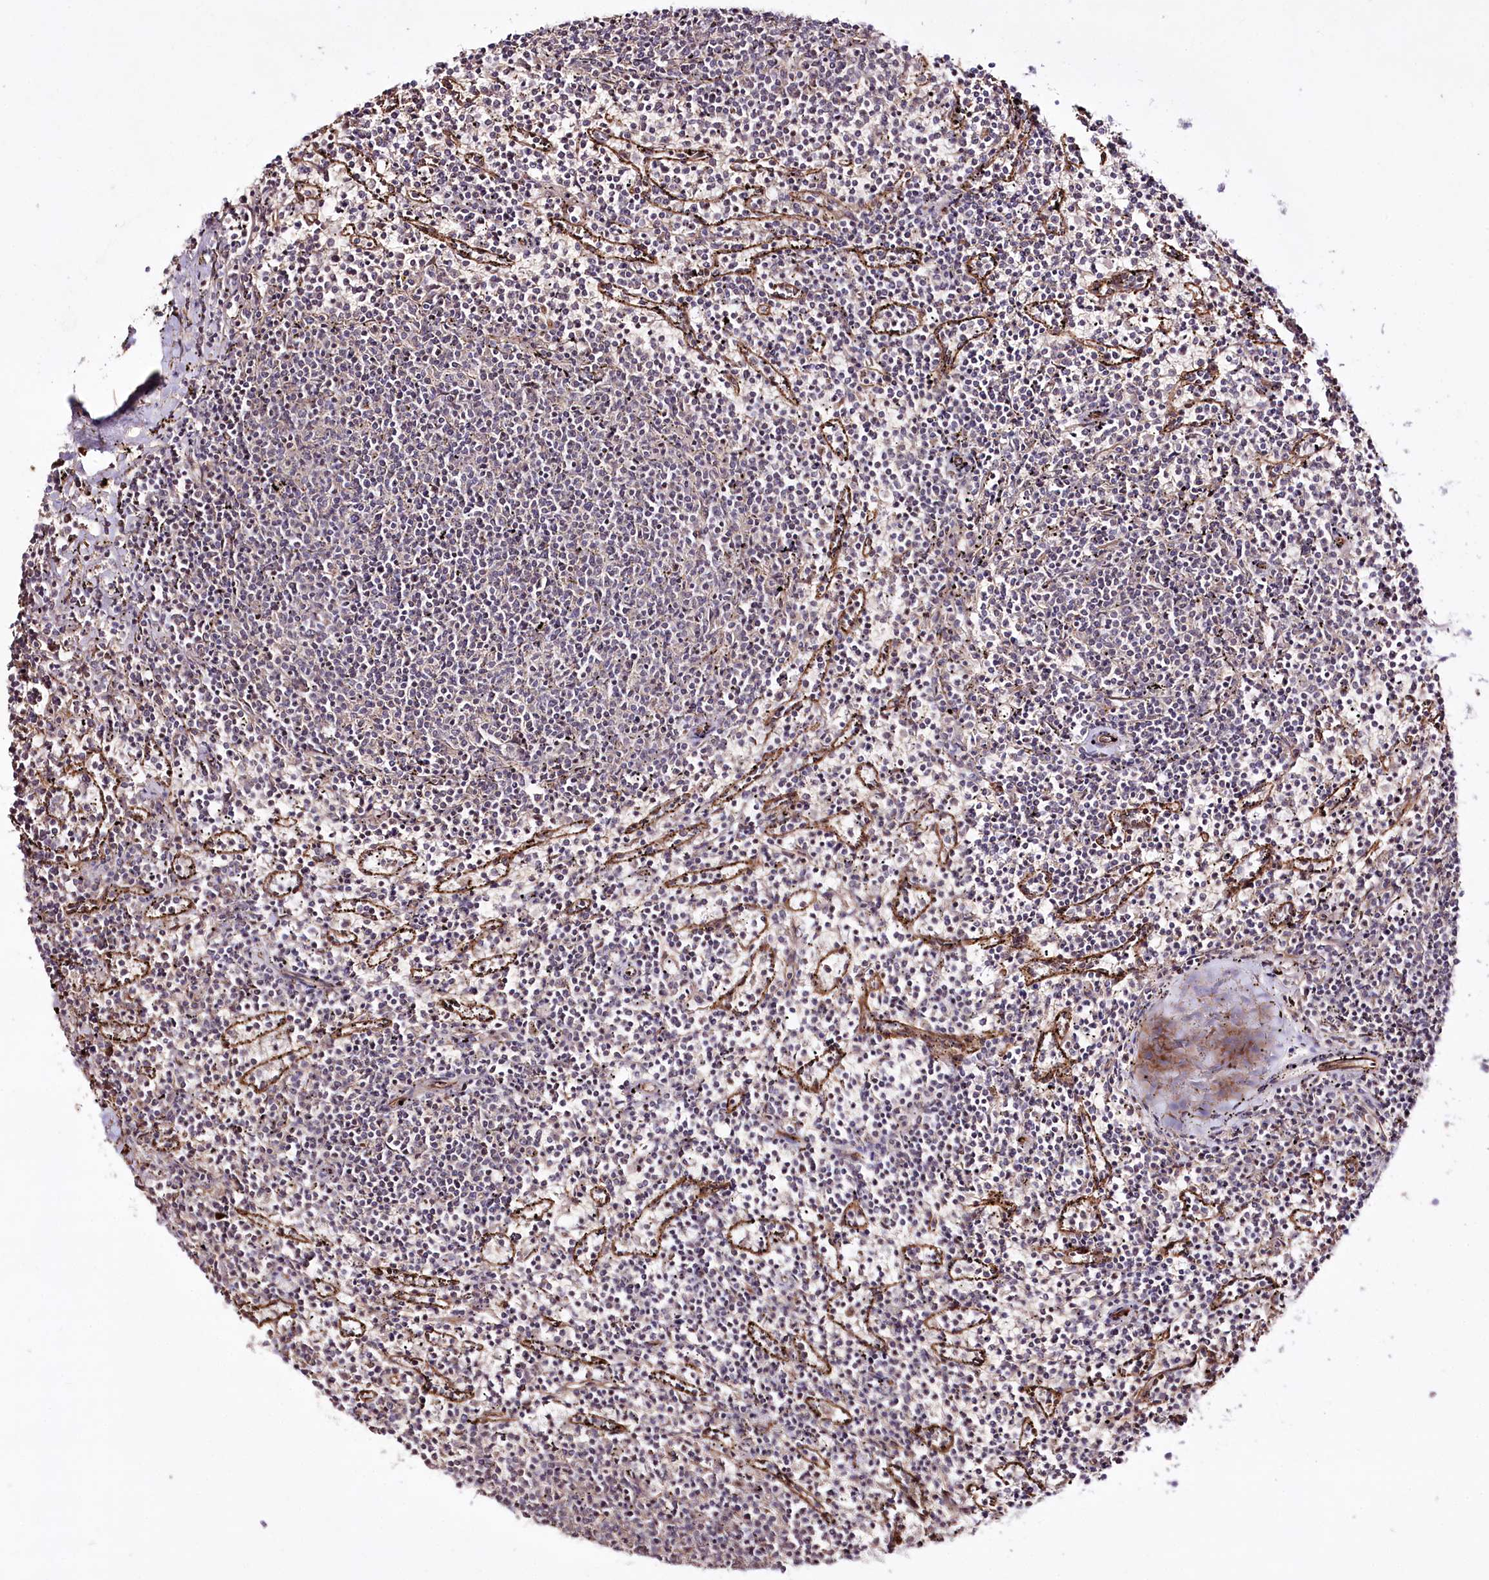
{"staining": {"intensity": "negative", "quantity": "none", "location": "none"}, "tissue": "lymphoma", "cell_type": "Tumor cells", "image_type": "cancer", "snomed": [{"axis": "morphology", "description": "Malignant lymphoma, non-Hodgkin's type, Low grade"}, {"axis": "topography", "description": "Spleen"}], "caption": "This histopathology image is of malignant lymphoma, non-Hodgkin's type (low-grade) stained with IHC to label a protein in brown with the nuclei are counter-stained blue. There is no positivity in tumor cells. (DAB IHC with hematoxylin counter stain).", "gene": "REXO2", "patient": {"sex": "female", "age": 50}}